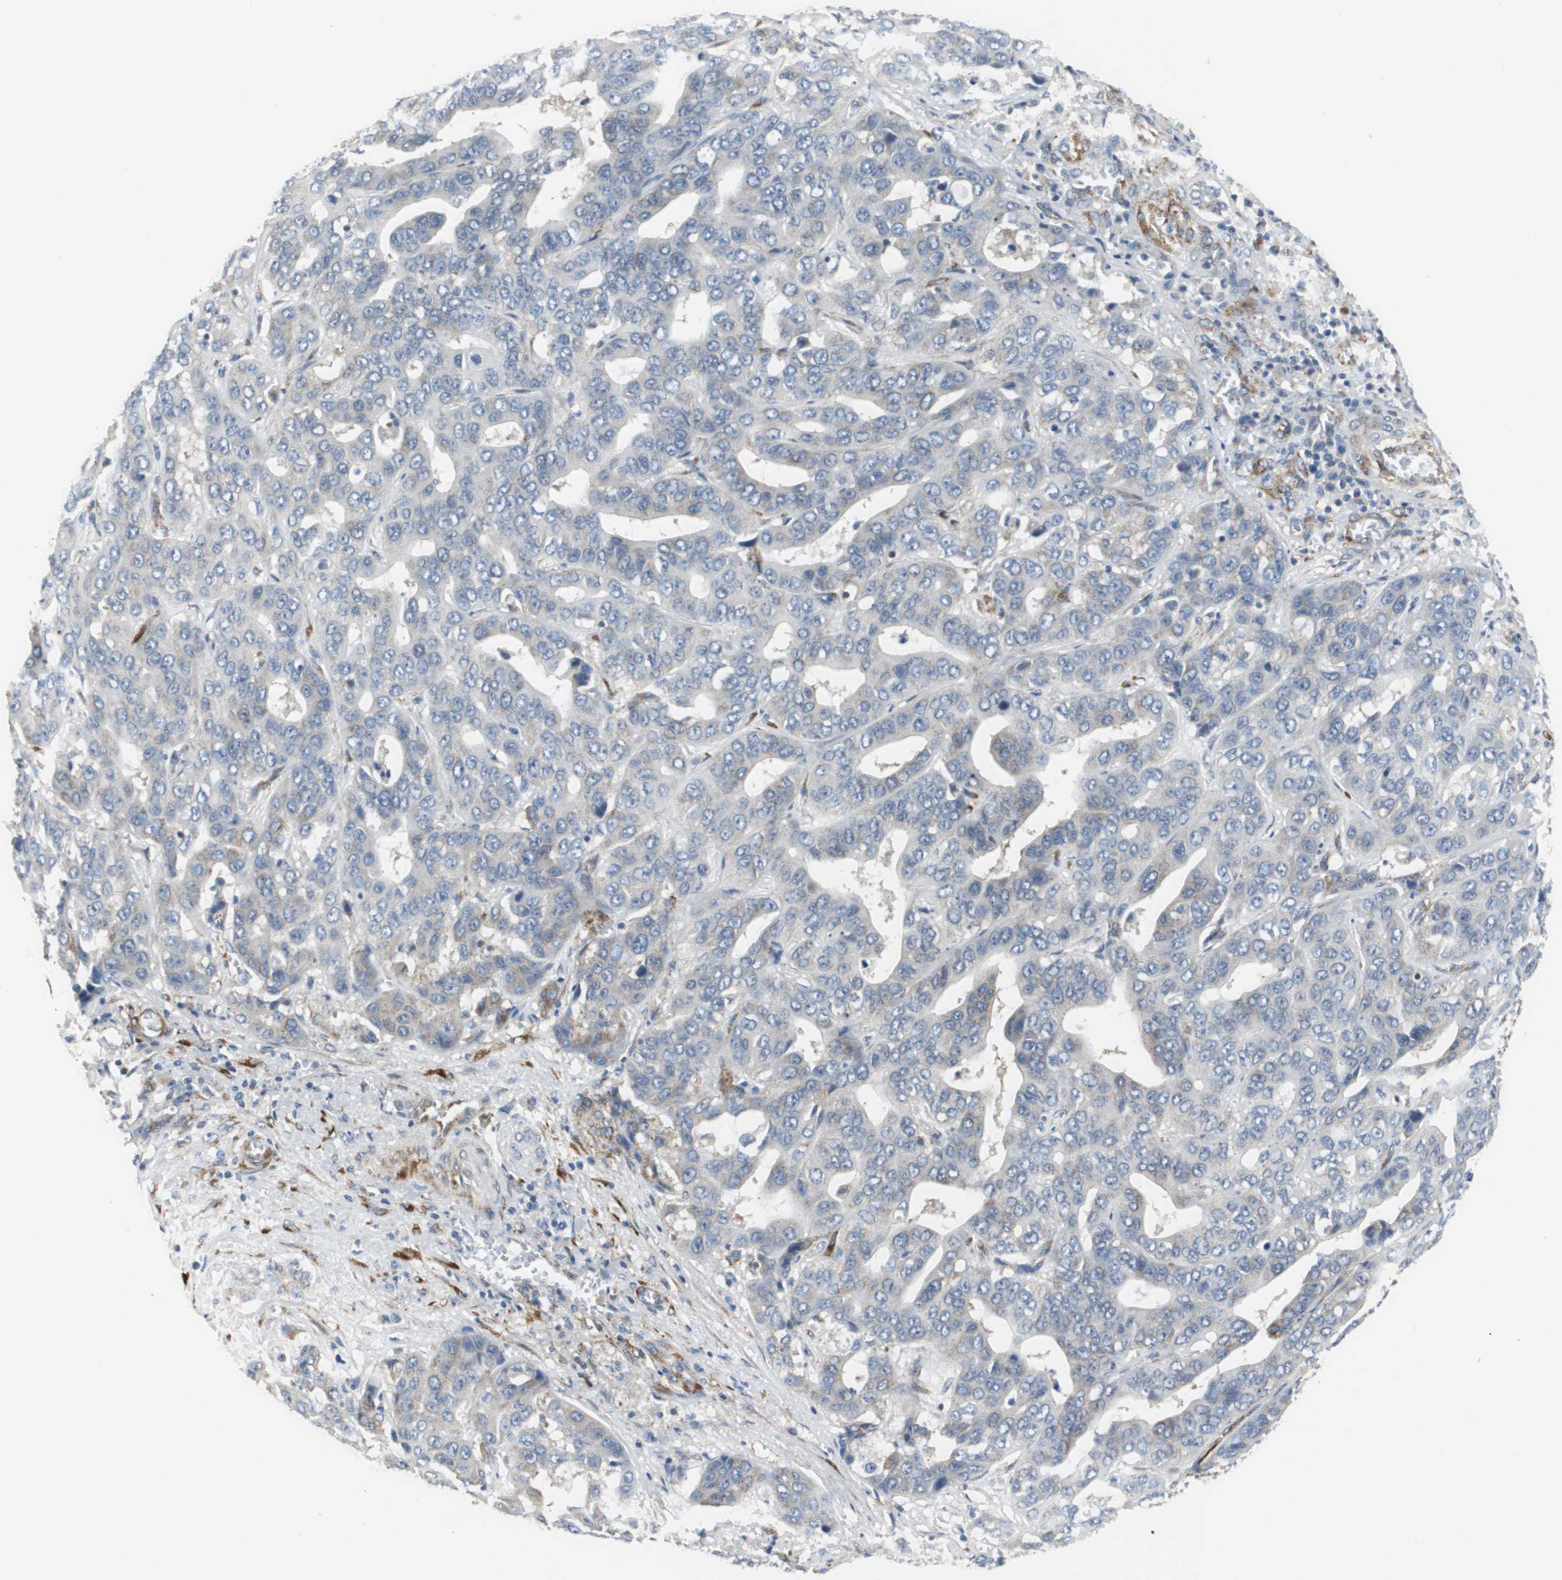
{"staining": {"intensity": "negative", "quantity": "none", "location": "none"}, "tissue": "liver cancer", "cell_type": "Tumor cells", "image_type": "cancer", "snomed": [{"axis": "morphology", "description": "Cholangiocarcinoma"}, {"axis": "topography", "description": "Liver"}], "caption": "Immunohistochemistry (IHC) photomicrograph of human liver cancer stained for a protein (brown), which reveals no staining in tumor cells.", "gene": "ISCU", "patient": {"sex": "female", "age": 52}}